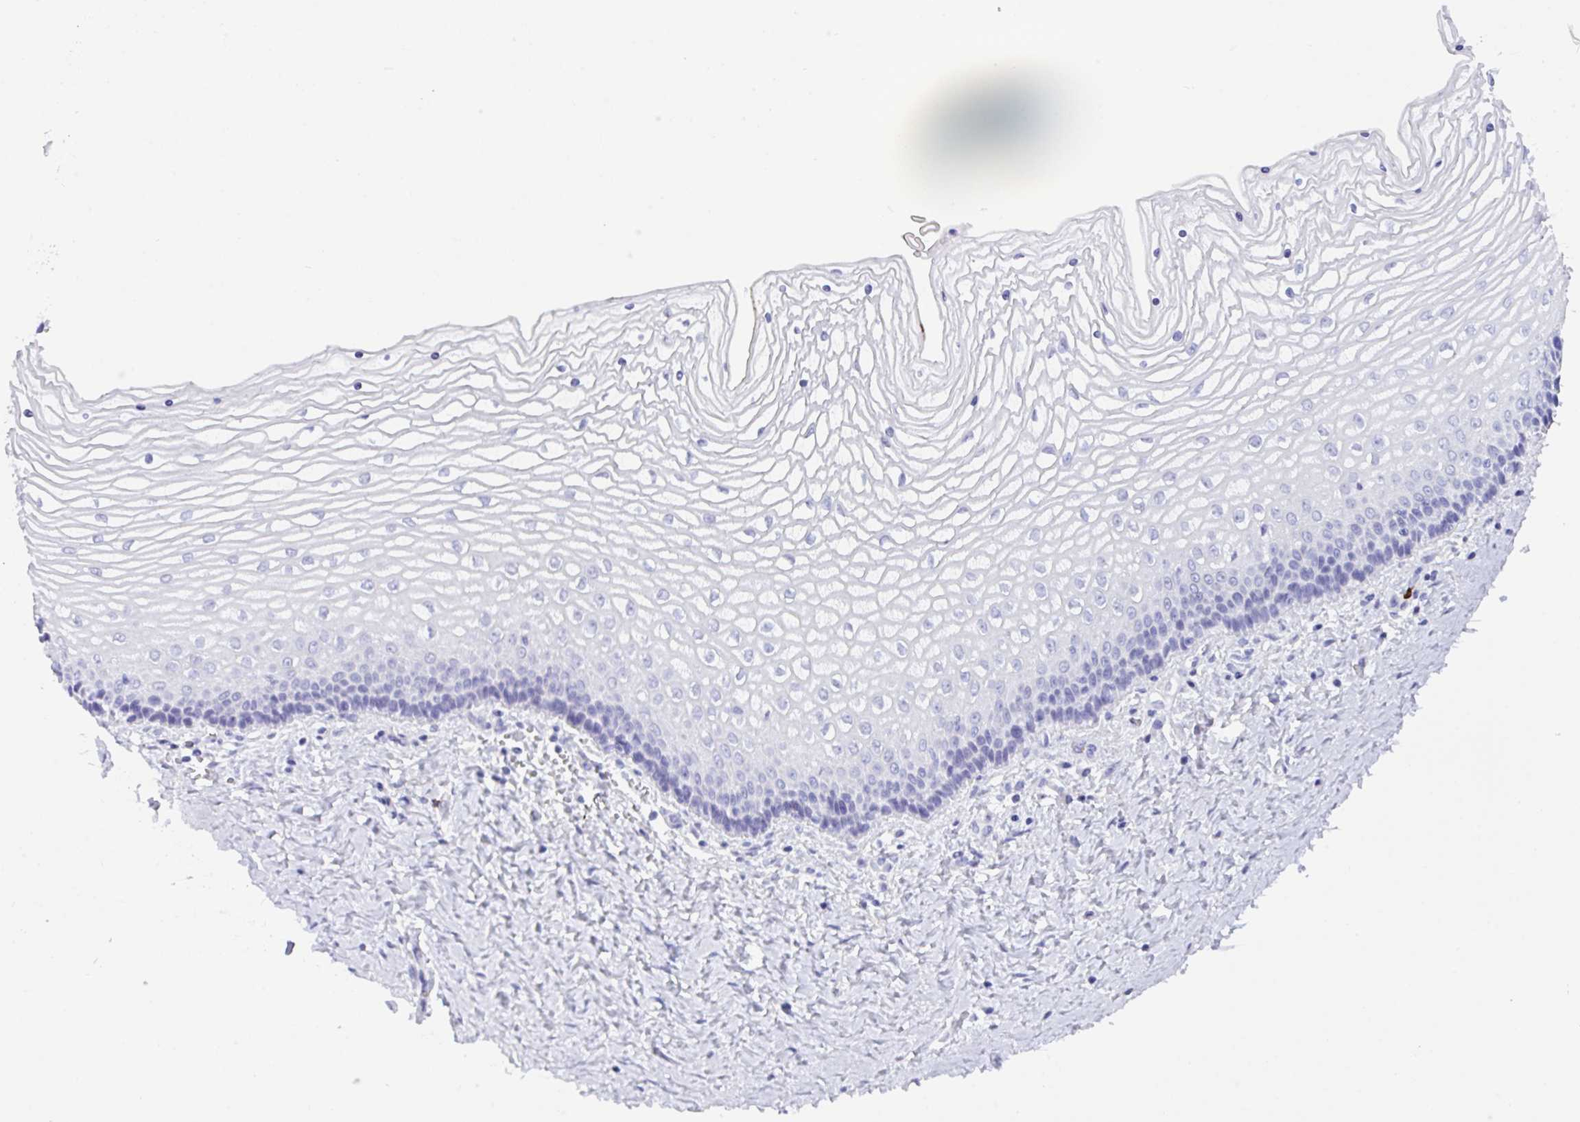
{"staining": {"intensity": "negative", "quantity": "none", "location": "none"}, "tissue": "vagina", "cell_type": "Squamous epithelial cells", "image_type": "normal", "snomed": [{"axis": "morphology", "description": "Normal tissue, NOS"}, {"axis": "topography", "description": "Vagina"}], "caption": "DAB (3,3'-diaminobenzidine) immunohistochemical staining of normal vagina shows no significant staining in squamous epithelial cells.", "gene": "KMT2E", "patient": {"sex": "female", "age": 45}}